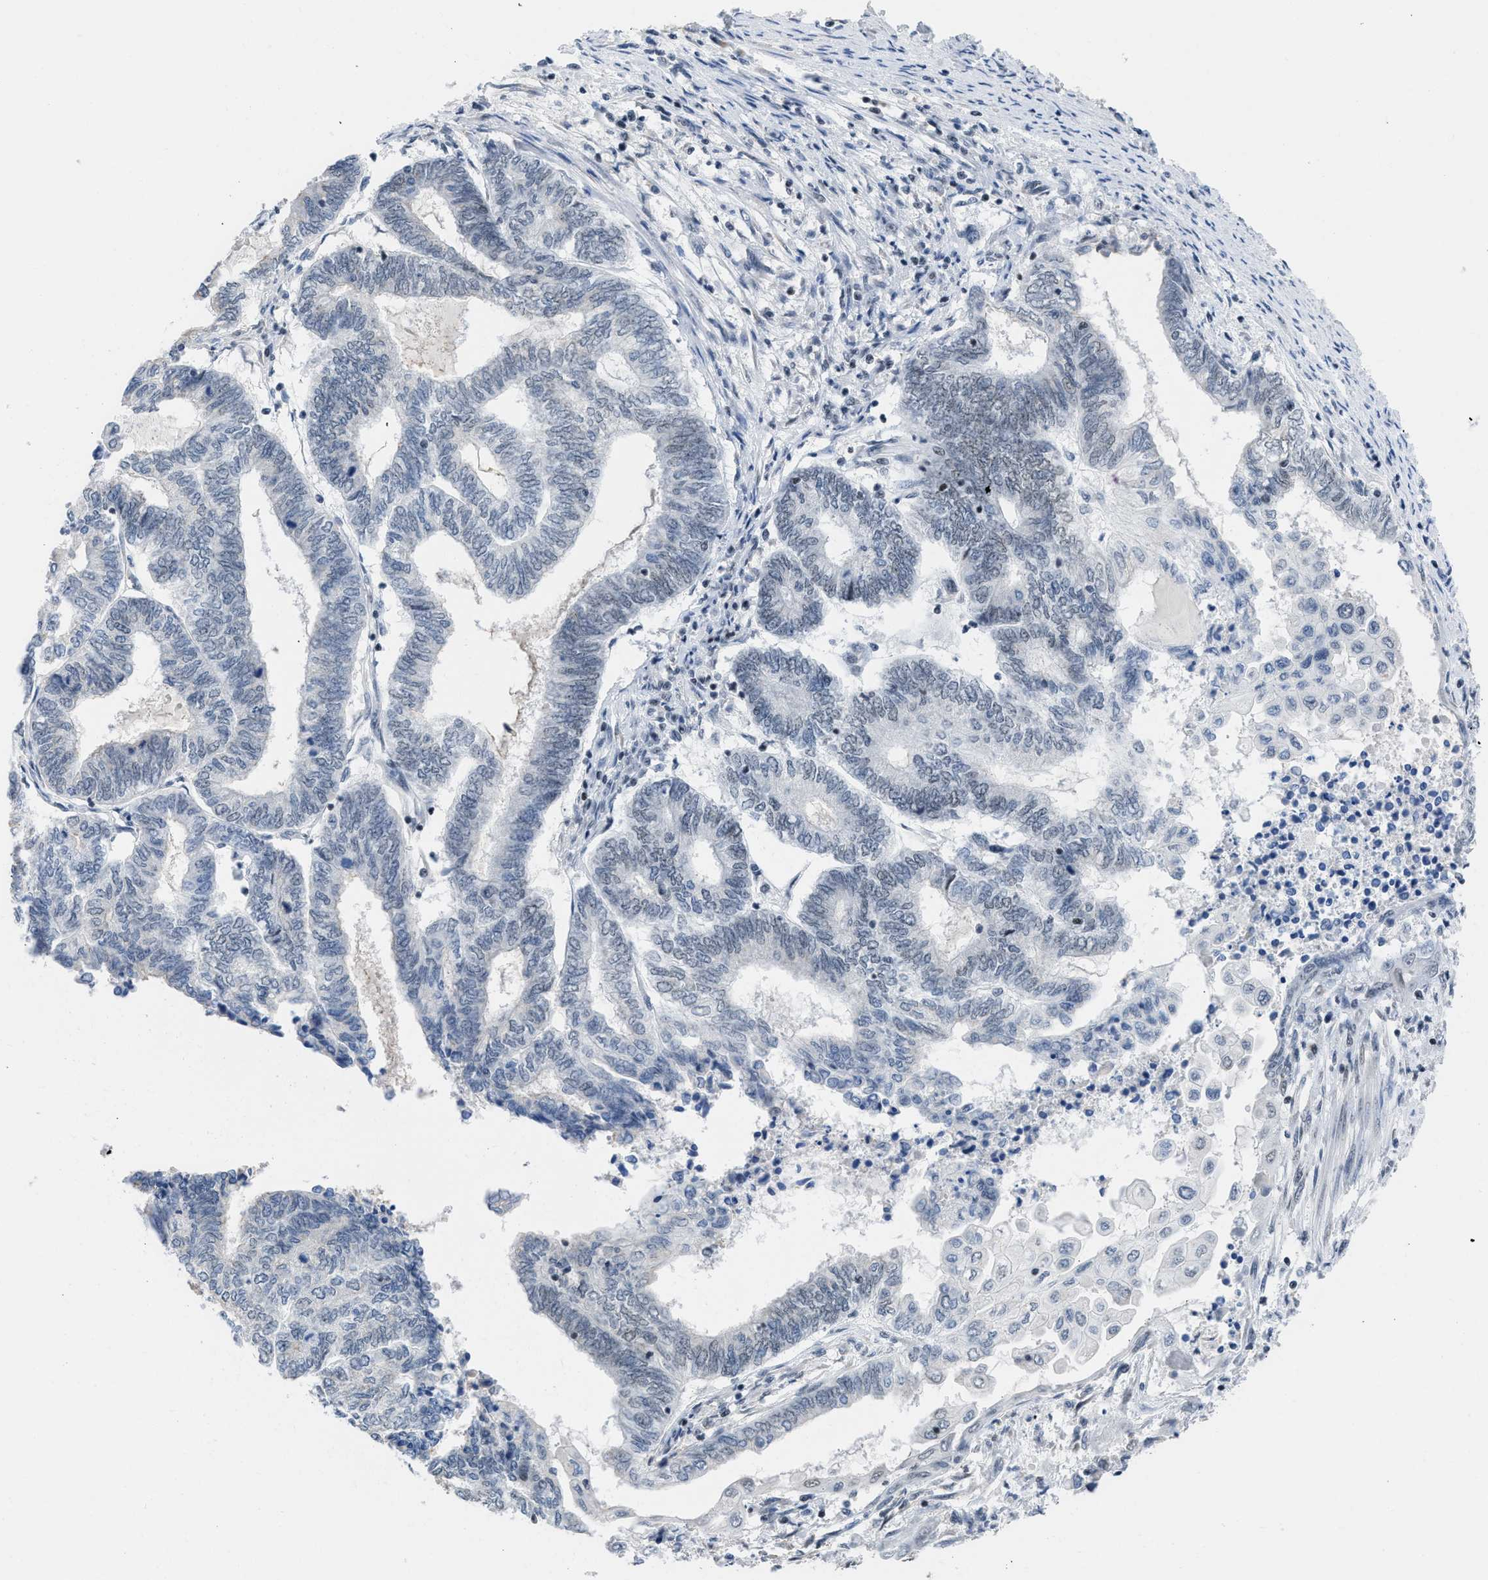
{"staining": {"intensity": "negative", "quantity": "none", "location": "none"}, "tissue": "endometrial cancer", "cell_type": "Tumor cells", "image_type": "cancer", "snomed": [{"axis": "morphology", "description": "Adenocarcinoma, NOS"}, {"axis": "topography", "description": "Uterus"}, {"axis": "topography", "description": "Endometrium"}], "caption": "A micrograph of endometrial cancer stained for a protein shows no brown staining in tumor cells.", "gene": "TERF2IP", "patient": {"sex": "female", "age": 70}}